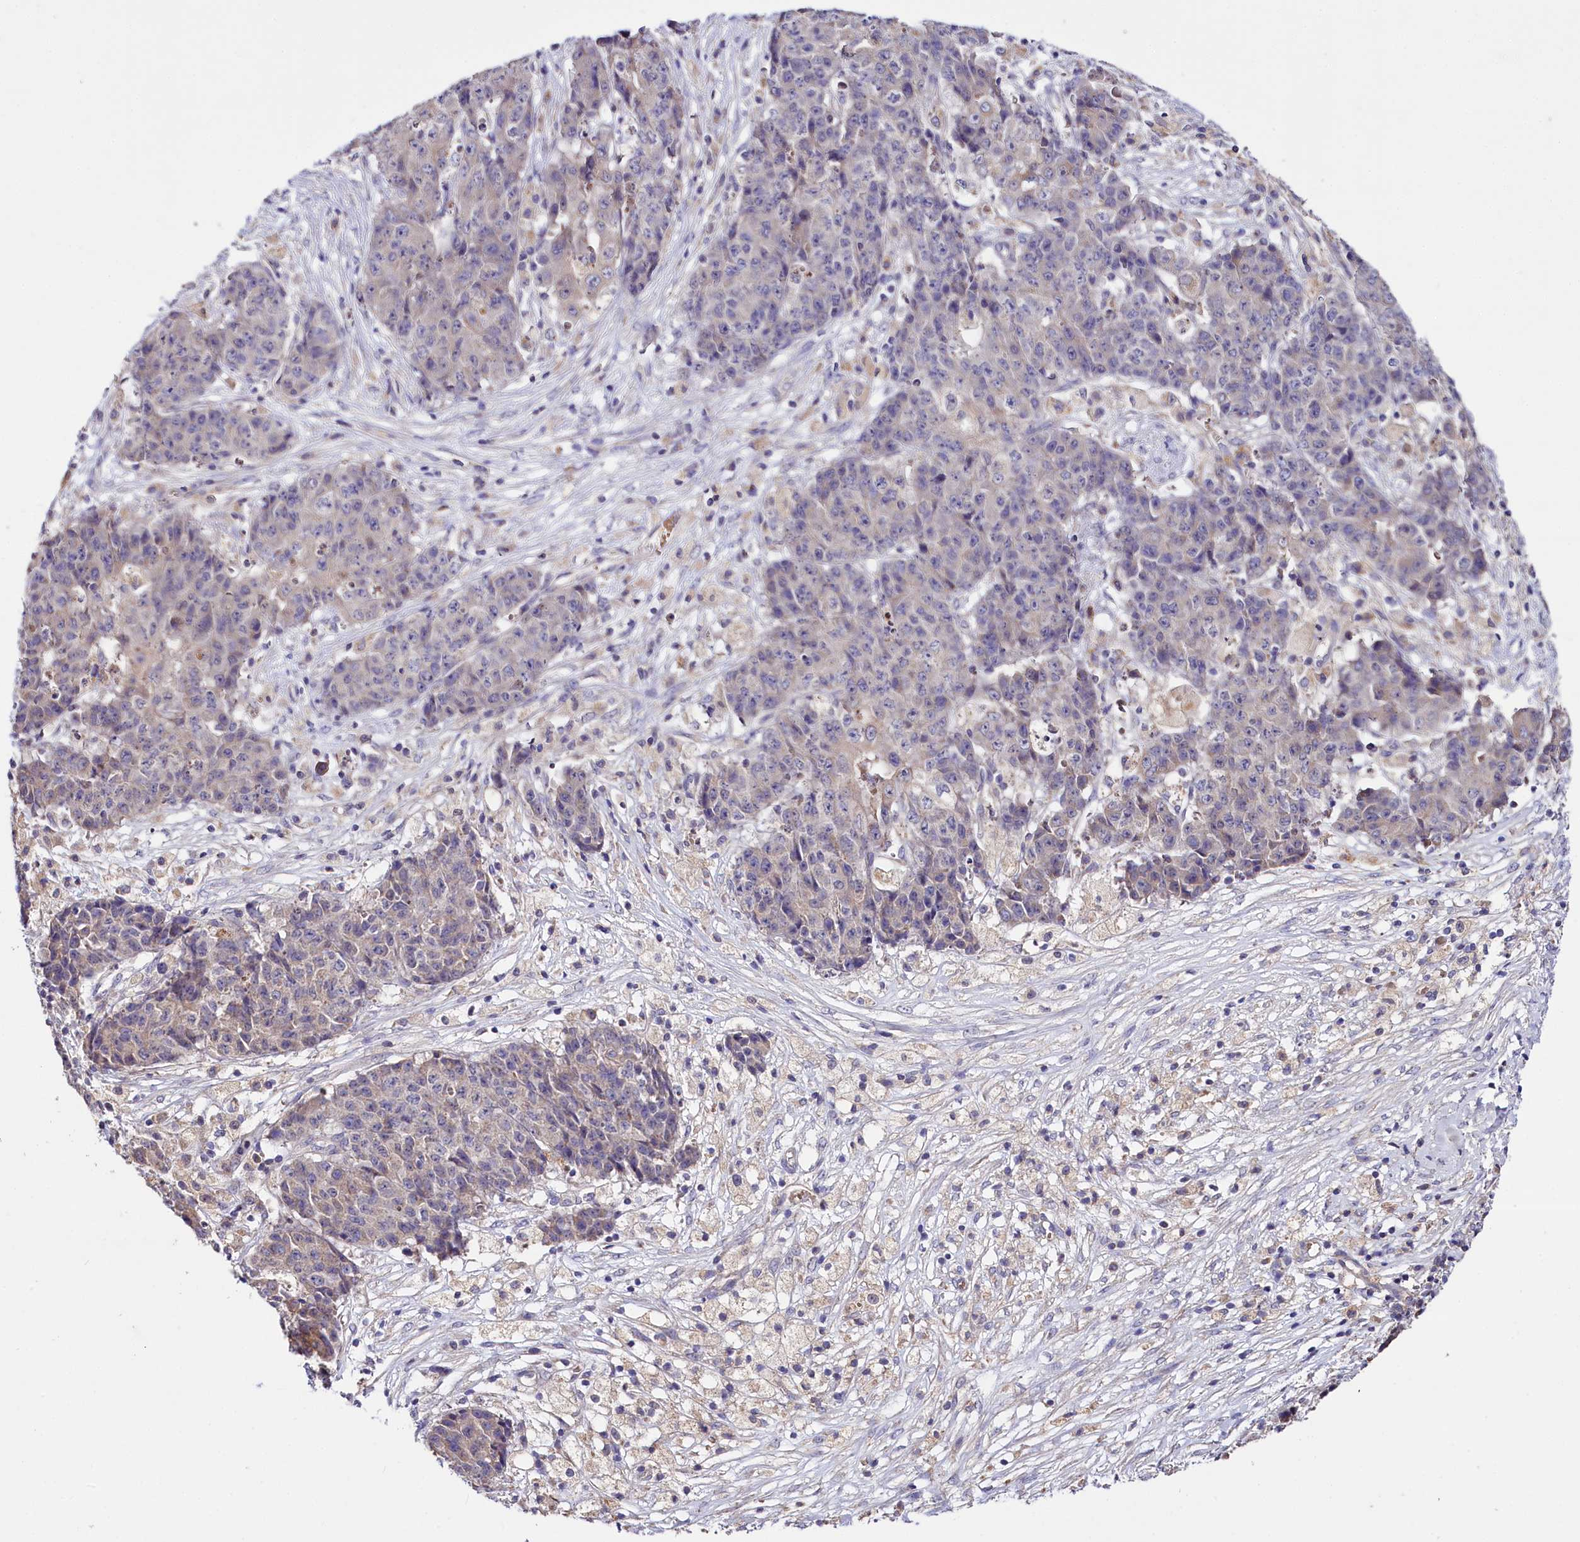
{"staining": {"intensity": "negative", "quantity": "none", "location": "none"}, "tissue": "ovarian cancer", "cell_type": "Tumor cells", "image_type": "cancer", "snomed": [{"axis": "morphology", "description": "Carcinoma, endometroid"}, {"axis": "topography", "description": "Ovary"}], "caption": "Ovarian cancer was stained to show a protein in brown. There is no significant staining in tumor cells. (Stains: DAB immunohistochemistry (IHC) with hematoxylin counter stain, Microscopy: brightfield microscopy at high magnification).", "gene": "ZNF45", "patient": {"sex": "female", "age": 42}}